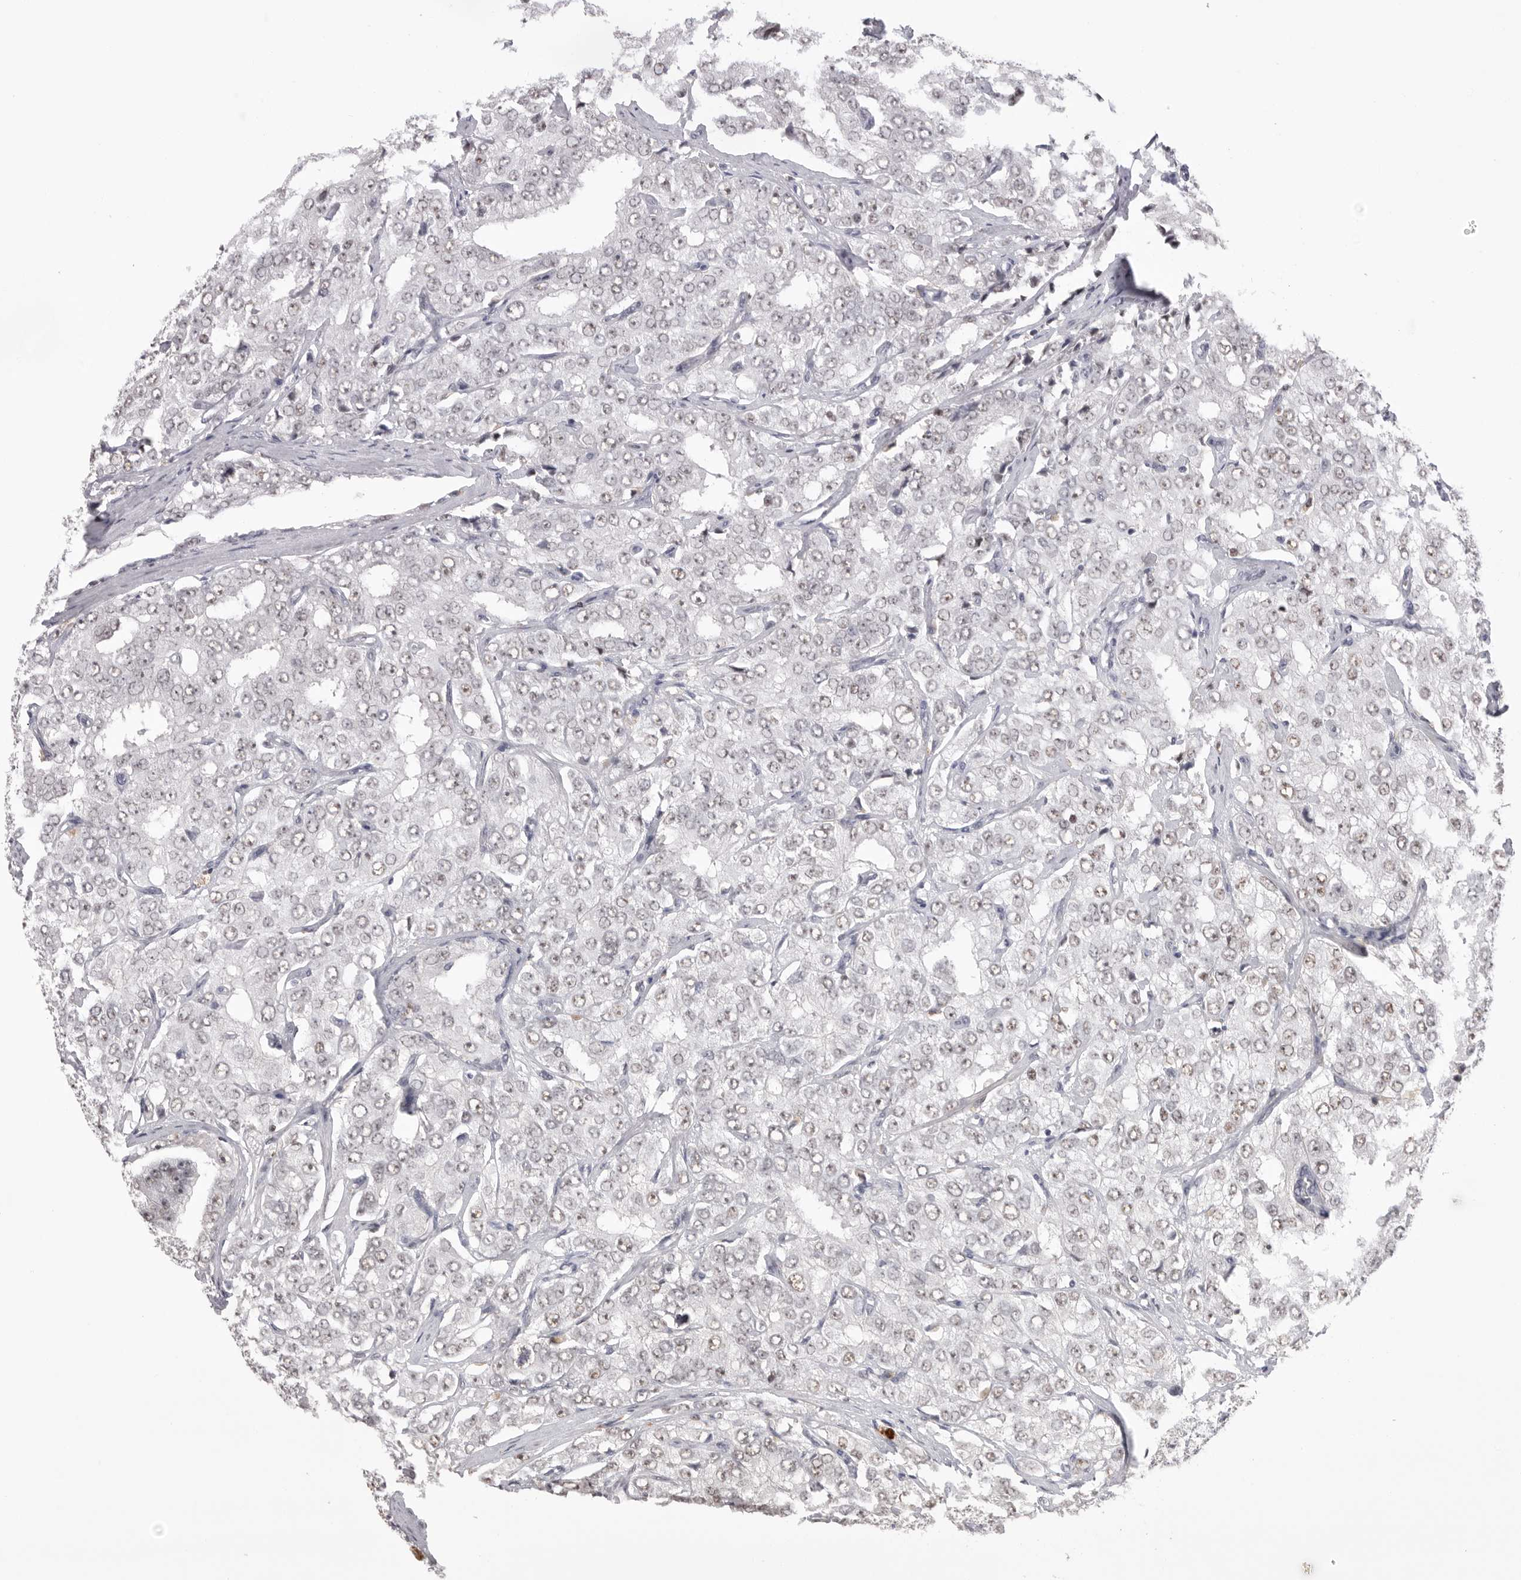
{"staining": {"intensity": "weak", "quantity": "25%-75%", "location": "nuclear"}, "tissue": "prostate cancer", "cell_type": "Tumor cells", "image_type": "cancer", "snomed": [{"axis": "morphology", "description": "Adenocarcinoma, High grade"}, {"axis": "topography", "description": "Prostate"}], "caption": "Weak nuclear staining for a protein is appreciated in about 25%-75% of tumor cells of adenocarcinoma (high-grade) (prostate) using immunohistochemistry (IHC).", "gene": "BCLAF3", "patient": {"sex": "male", "age": 58}}